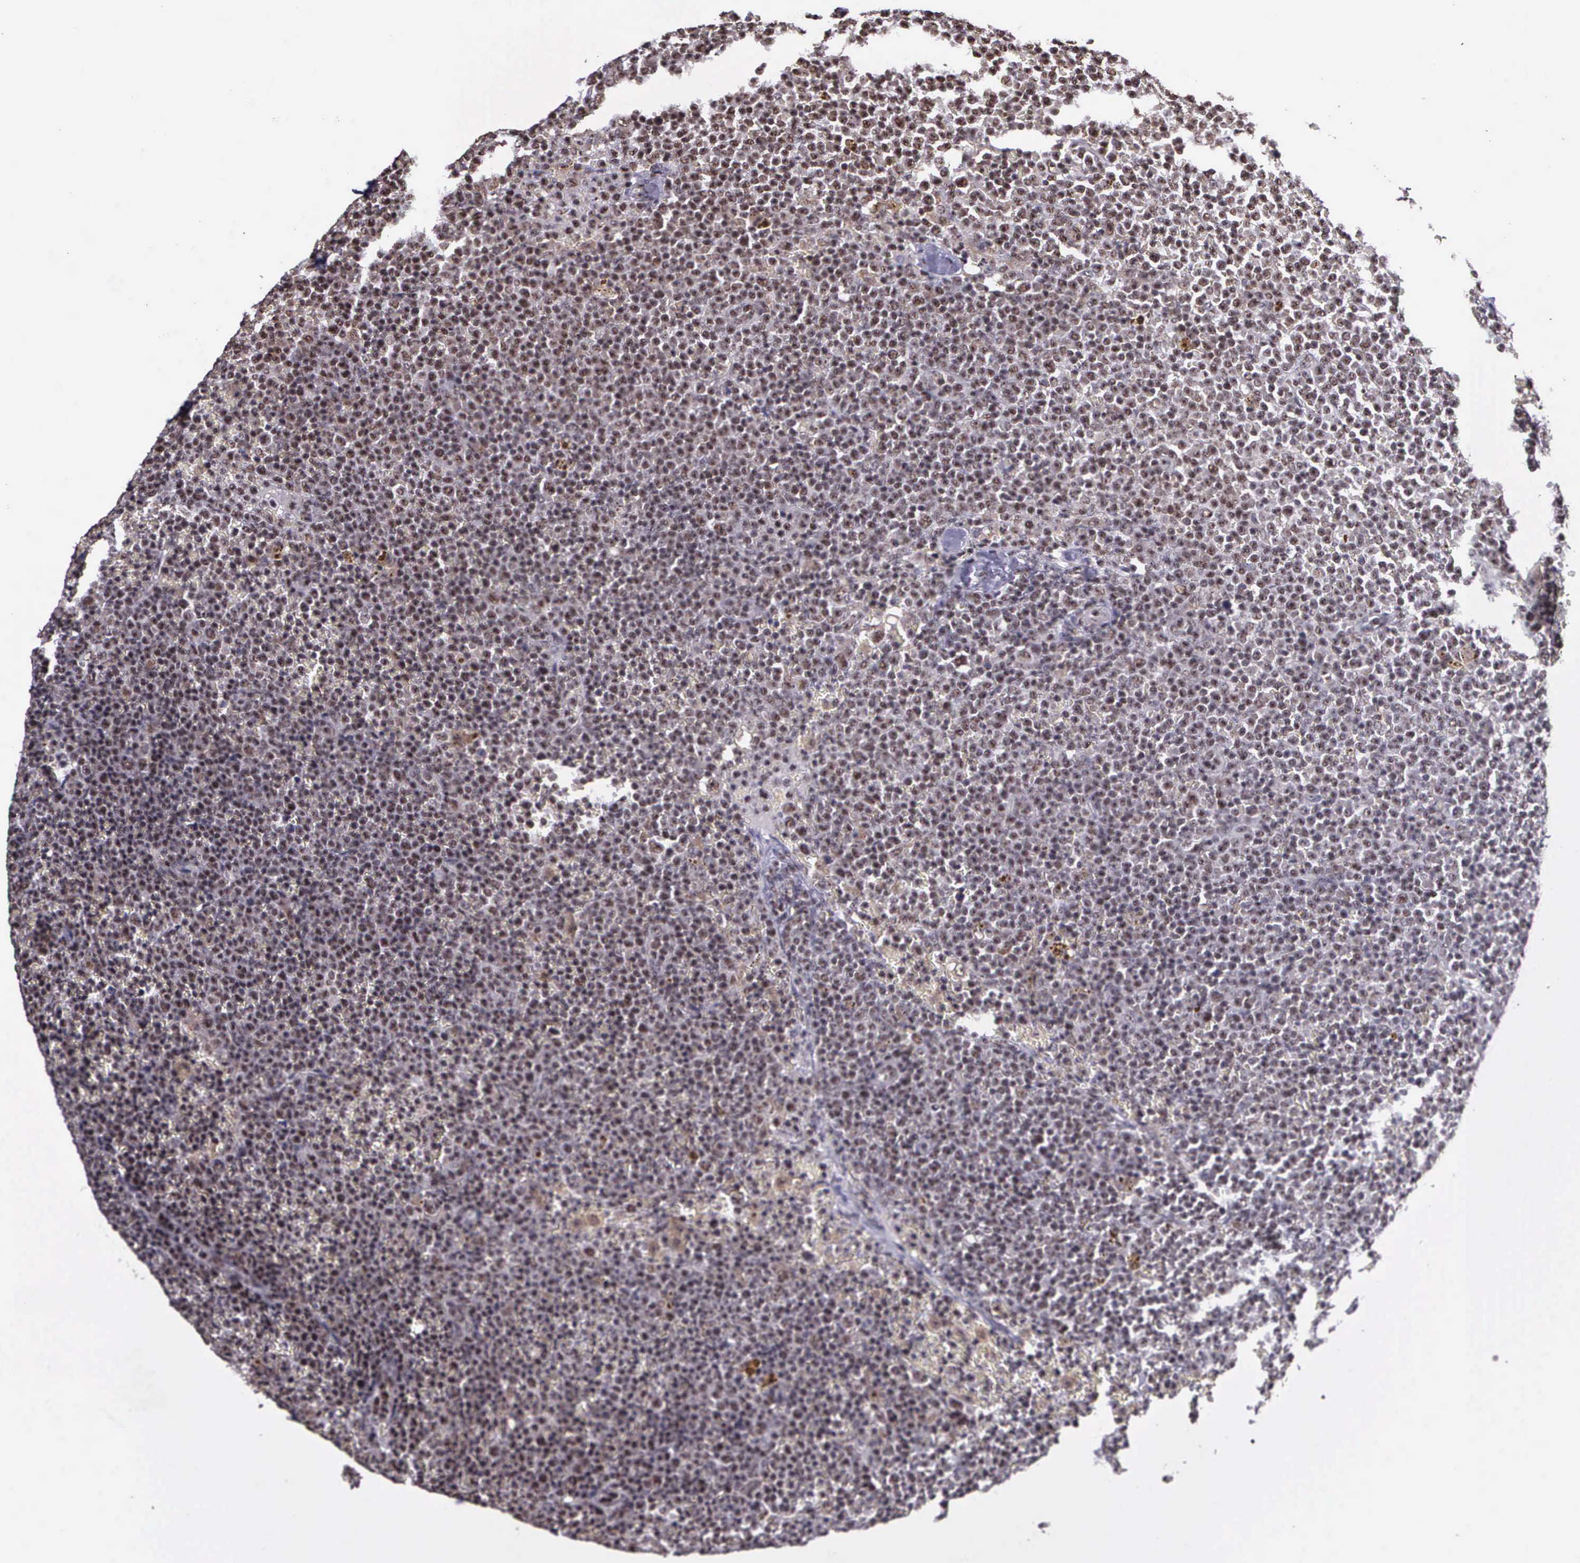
{"staining": {"intensity": "weak", "quantity": ">75%", "location": "nuclear"}, "tissue": "lymphoma", "cell_type": "Tumor cells", "image_type": "cancer", "snomed": [{"axis": "morphology", "description": "Malignant lymphoma, non-Hodgkin's type, Low grade"}, {"axis": "topography", "description": "Lymph node"}], "caption": "Immunohistochemistry (IHC) photomicrograph of neoplastic tissue: human malignant lymphoma, non-Hodgkin's type (low-grade) stained using IHC demonstrates low levels of weak protein expression localized specifically in the nuclear of tumor cells, appearing as a nuclear brown color.", "gene": "FAM47A", "patient": {"sex": "male", "age": 50}}